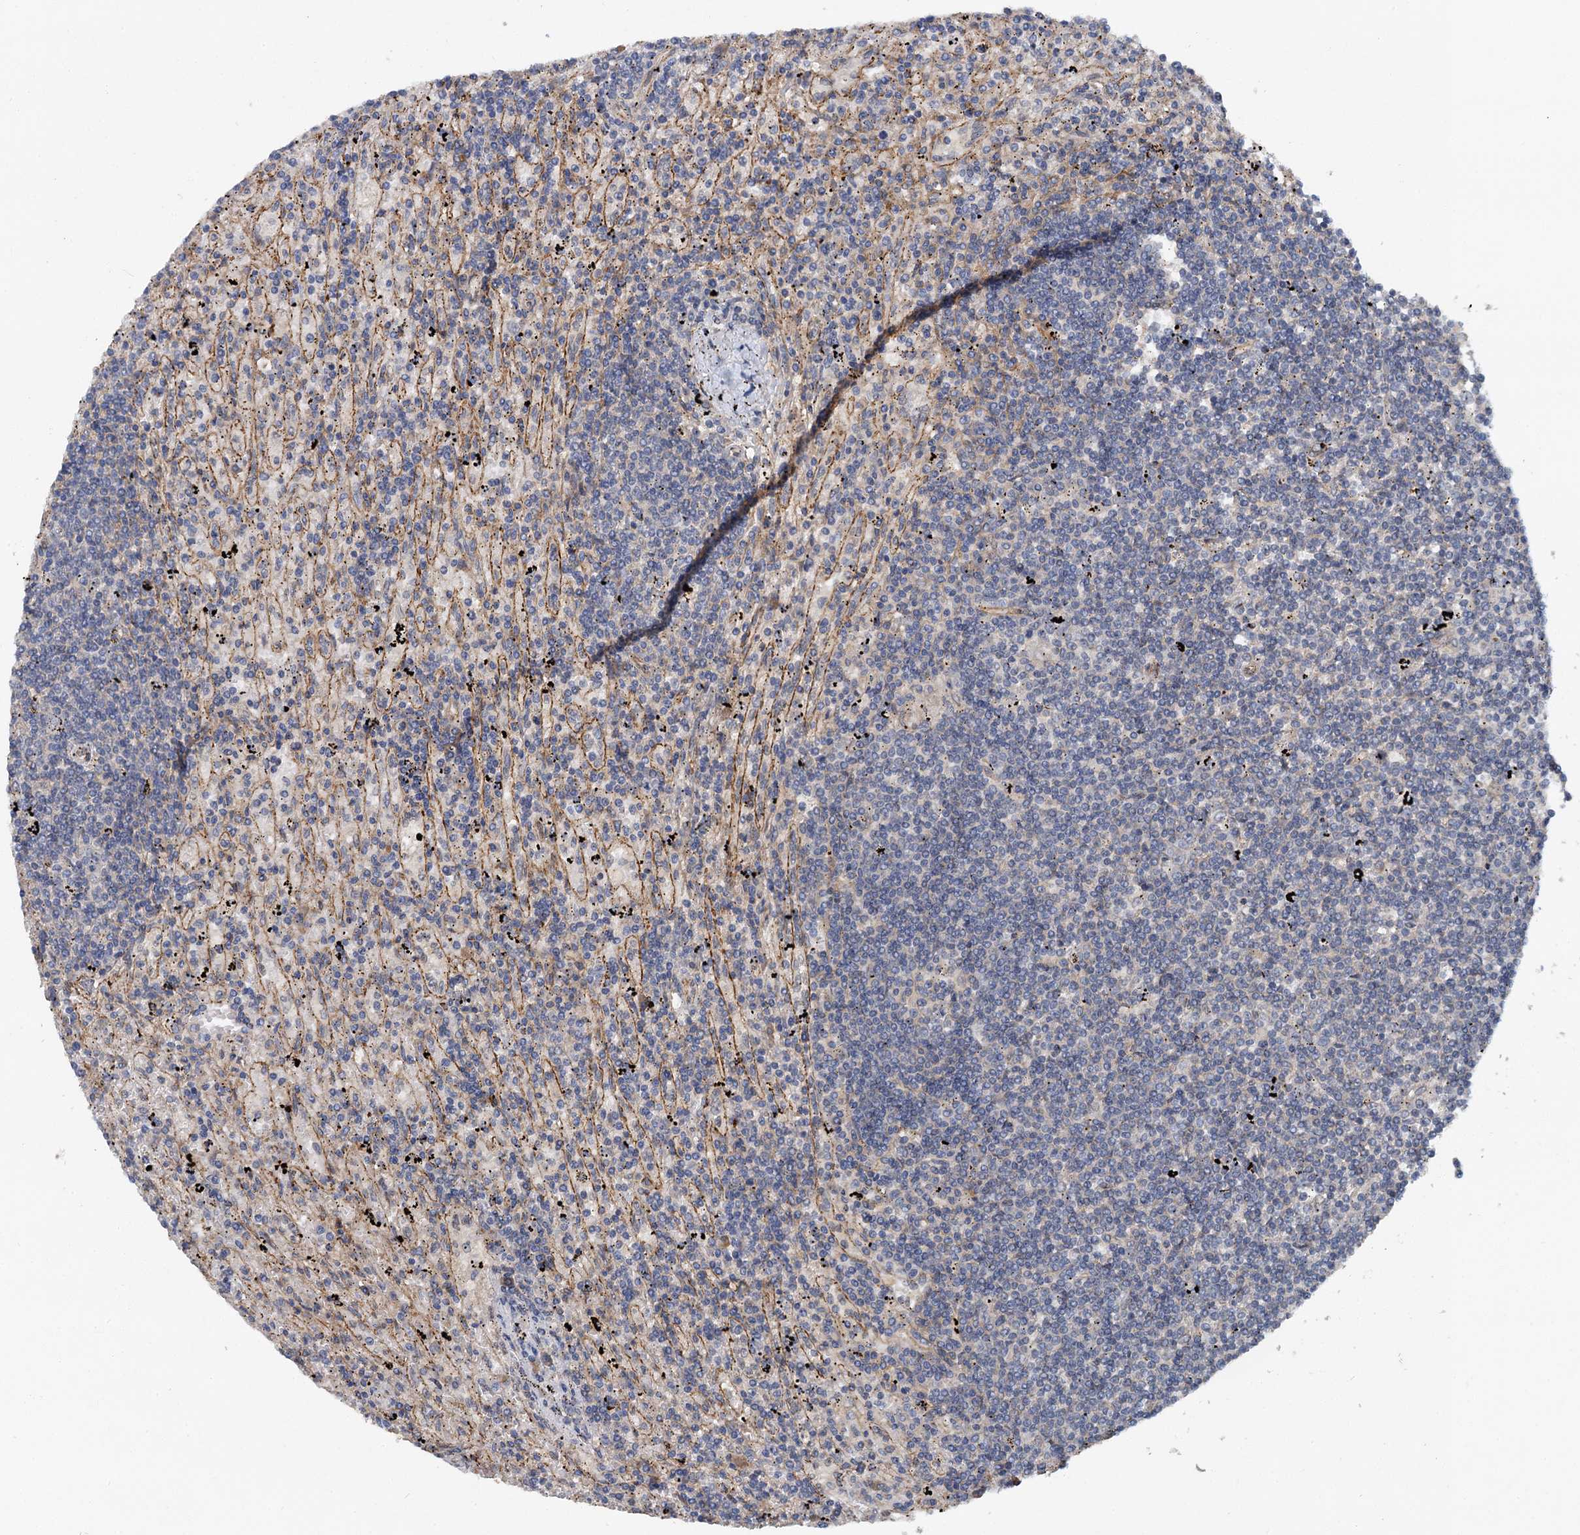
{"staining": {"intensity": "negative", "quantity": "none", "location": "none"}, "tissue": "lymphoma", "cell_type": "Tumor cells", "image_type": "cancer", "snomed": [{"axis": "morphology", "description": "Malignant lymphoma, non-Hodgkin's type, Low grade"}, {"axis": "topography", "description": "Spleen"}], "caption": "IHC image of neoplastic tissue: human malignant lymphoma, non-Hodgkin's type (low-grade) stained with DAB (3,3'-diaminobenzidine) displays no significant protein staining in tumor cells. The staining is performed using DAB (3,3'-diaminobenzidine) brown chromogen with nuclei counter-stained in using hematoxylin.", "gene": "ZNF324", "patient": {"sex": "male", "age": 76}}